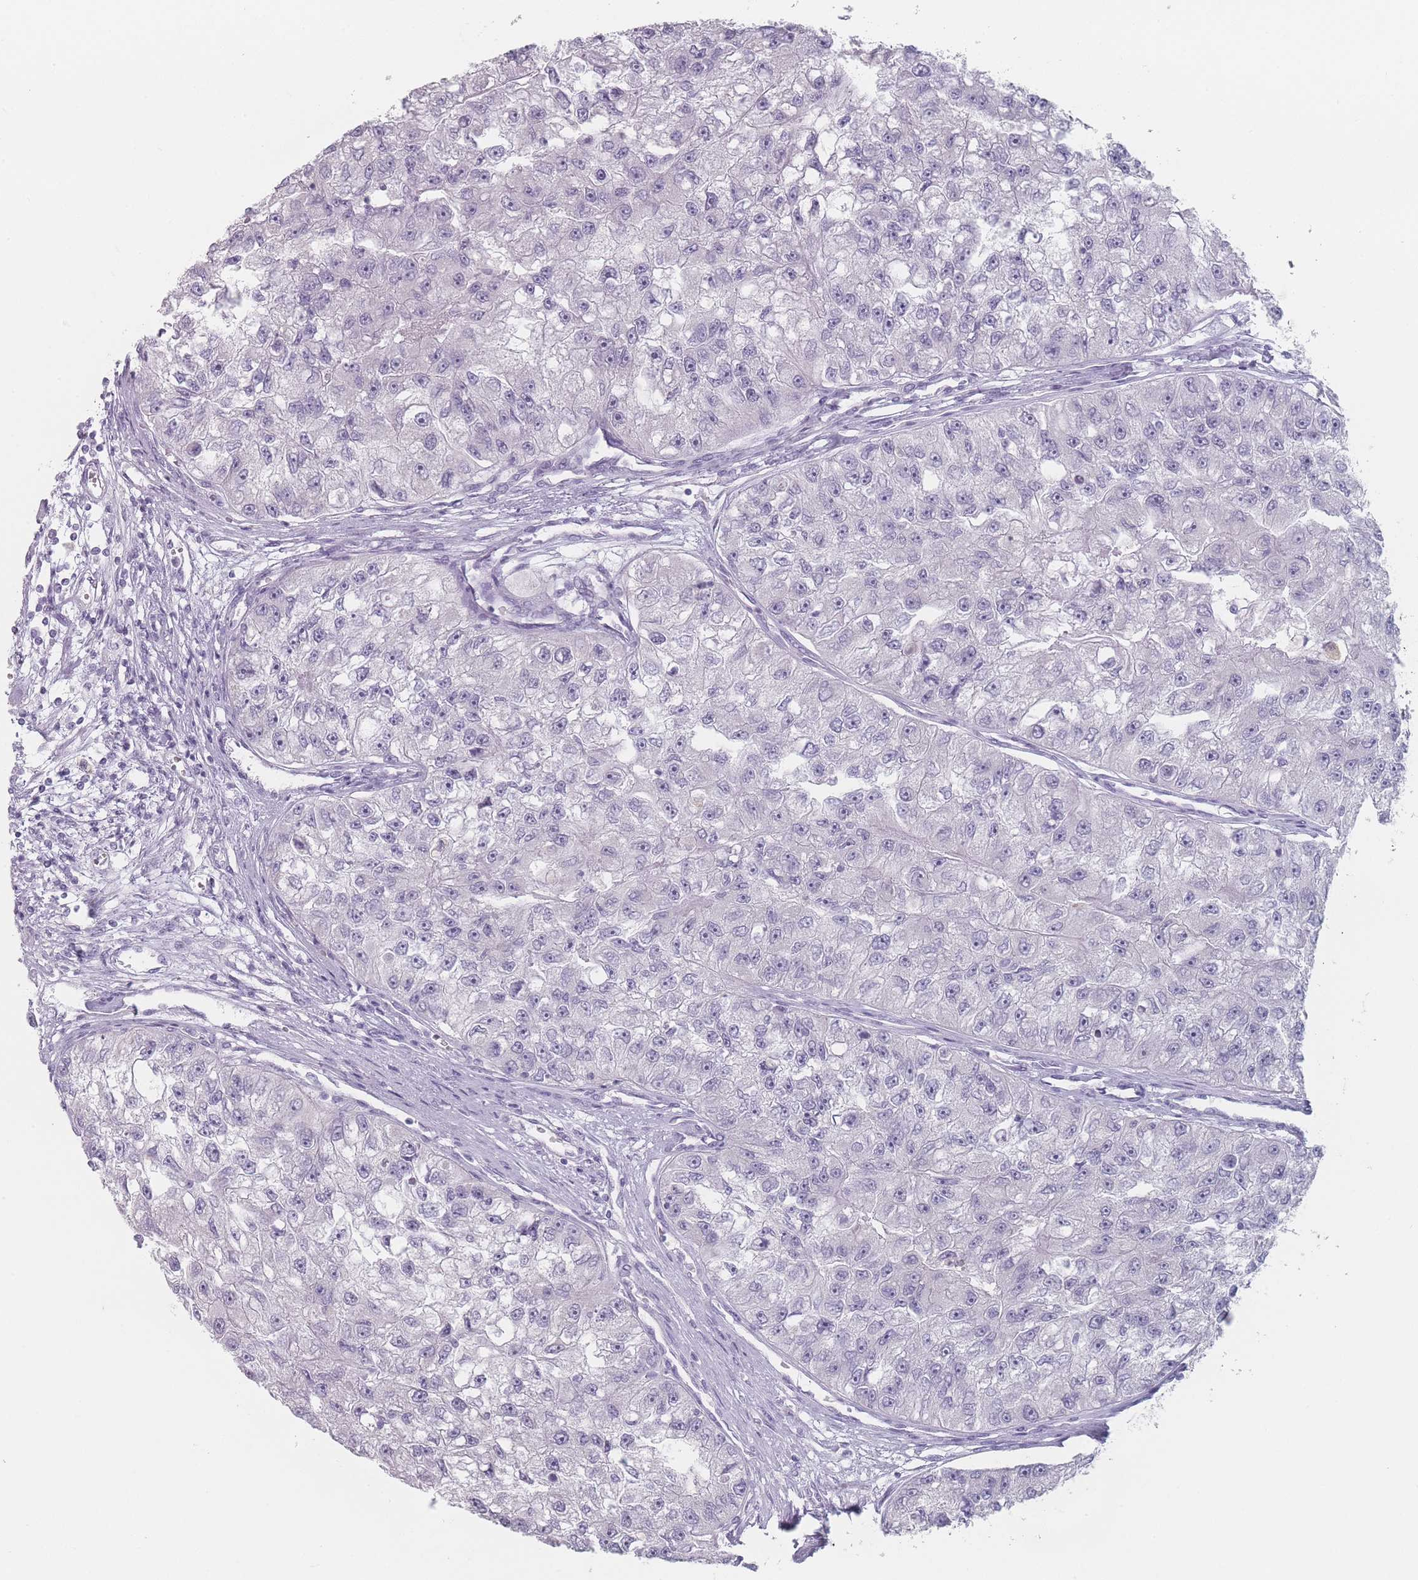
{"staining": {"intensity": "negative", "quantity": "none", "location": "none"}, "tissue": "renal cancer", "cell_type": "Tumor cells", "image_type": "cancer", "snomed": [{"axis": "morphology", "description": "Adenocarcinoma, NOS"}, {"axis": "topography", "description": "Kidney"}], "caption": "Immunohistochemistry micrograph of neoplastic tissue: human renal cancer (adenocarcinoma) stained with DAB shows no significant protein positivity in tumor cells.", "gene": "RNF4", "patient": {"sex": "male", "age": 63}}